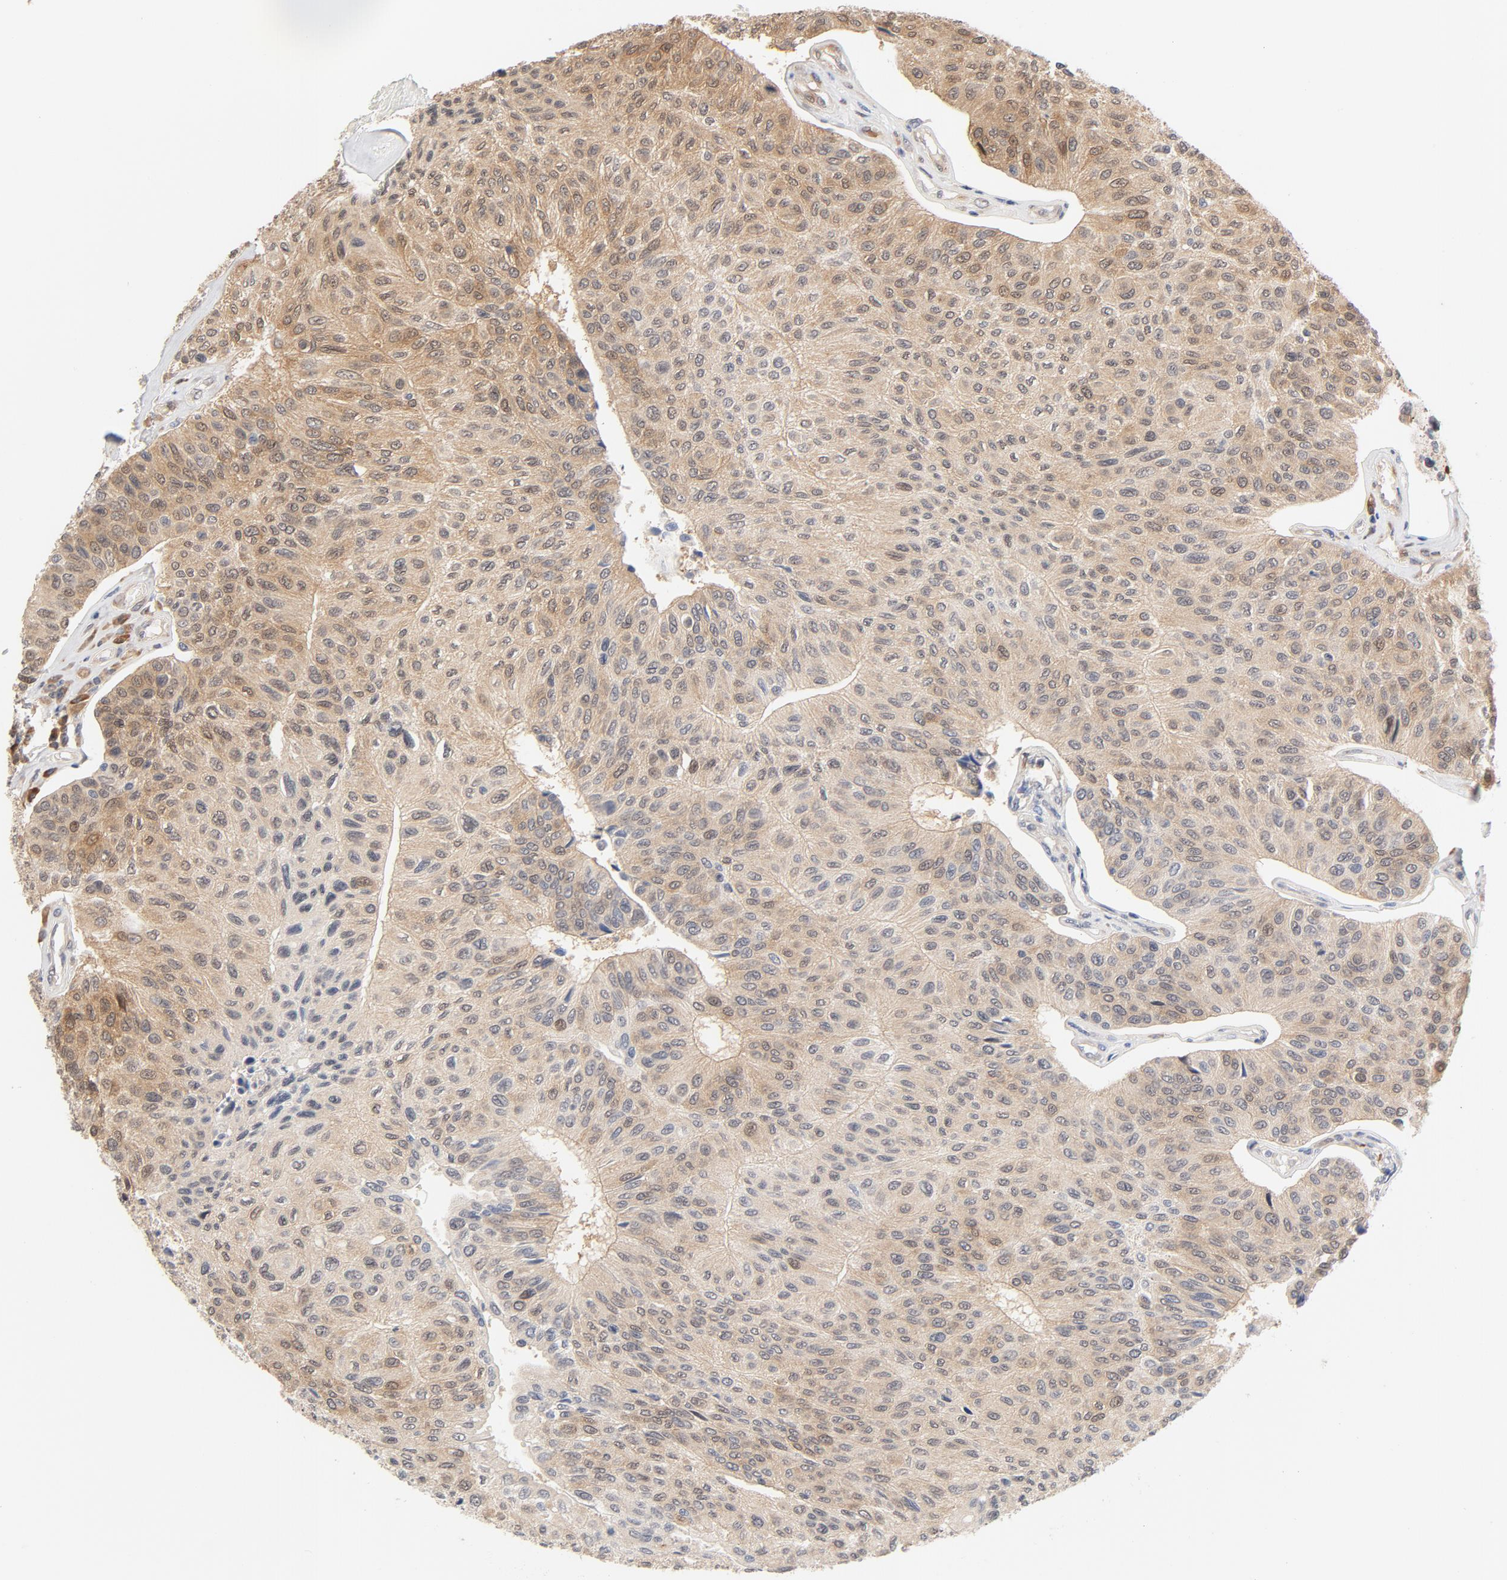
{"staining": {"intensity": "moderate", "quantity": ">75%", "location": "cytoplasmic/membranous"}, "tissue": "urothelial cancer", "cell_type": "Tumor cells", "image_type": "cancer", "snomed": [{"axis": "morphology", "description": "Urothelial carcinoma, High grade"}, {"axis": "topography", "description": "Urinary bladder"}], "caption": "DAB immunohistochemical staining of human urothelial carcinoma (high-grade) reveals moderate cytoplasmic/membranous protein expression in about >75% of tumor cells. (DAB IHC, brown staining for protein, blue staining for nuclei).", "gene": "EIF4E", "patient": {"sex": "male", "age": 66}}